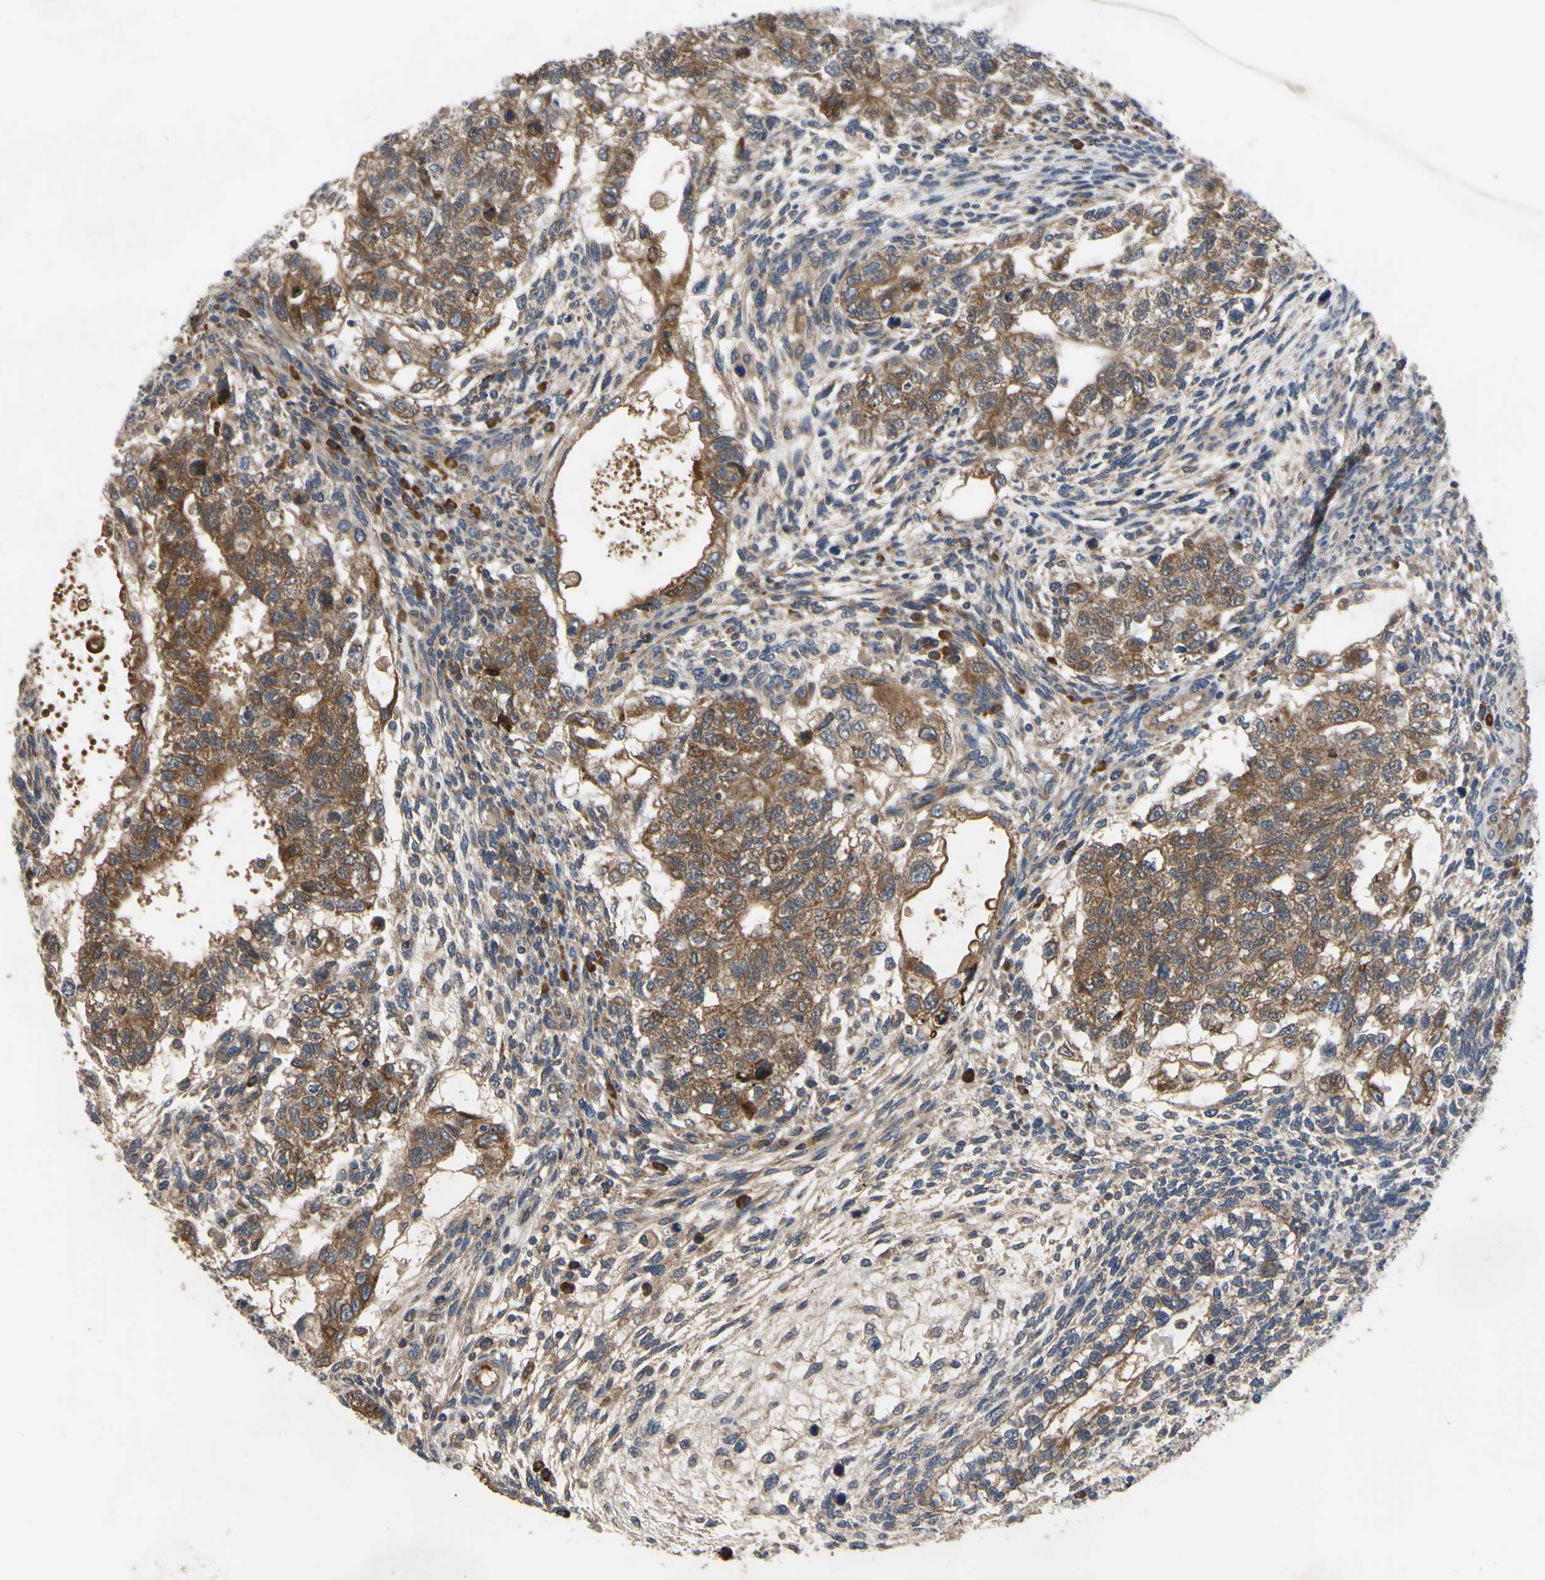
{"staining": {"intensity": "moderate", "quantity": ">75%", "location": "cytoplasmic/membranous"}, "tissue": "testis cancer", "cell_type": "Tumor cells", "image_type": "cancer", "snomed": [{"axis": "morphology", "description": "Normal tissue, NOS"}, {"axis": "morphology", "description": "Carcinoma, Embryonal, NOS"}, {"axis": "topography", "description": "Testis"}], "caption": "Immunohistochemical staining of human embryonal carcinoma (testis) reveals medium levels of moderate cytoplasmic/membranous positivity in about >75% of tumor cells. (brown staining indicates protein expression, while blue staining denotes nuclei).", "gene": "XIAP", "patient": {"sex": "male", "age": 36}}